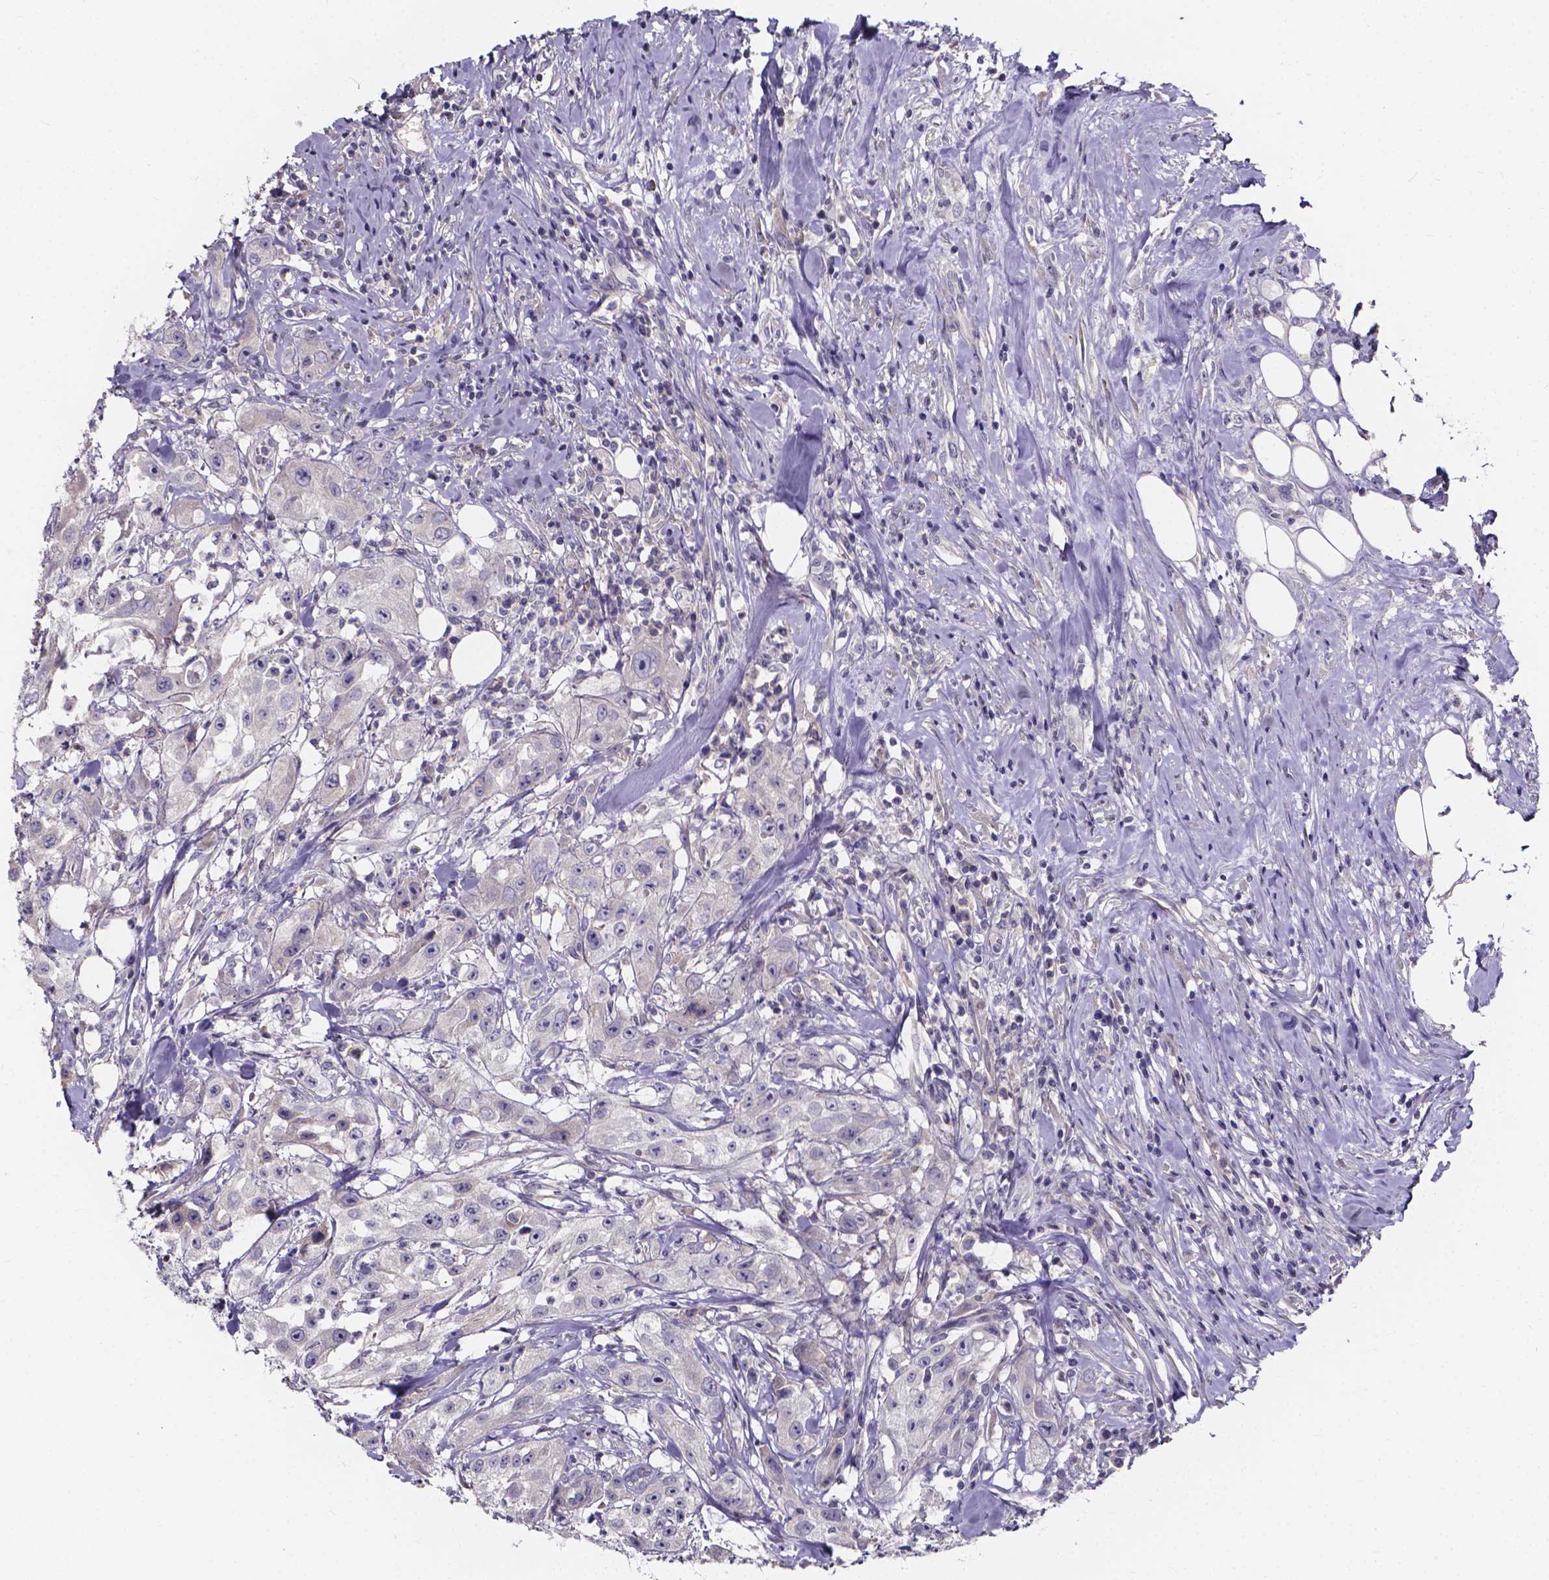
{"staining": {"intensity": "negative", "quantity": "none", "location": "none"}, "tissue": "urothelial cancer", "cell_type": "Tumor cells", "image_type": "cancer", "snomed": [{"axis": "morphology", "description": "Urothelial carcinoma, High grade"}, {"axis": "topography", "description": "Urinary bladder"}], "caption": "This is an immunohistochemistry micrograph of human high-grade urothelial carcinoma. There is no staining in tumor cells.", "gene": "SPOCD1", "patient": {"sex": "male", "age": 79}}